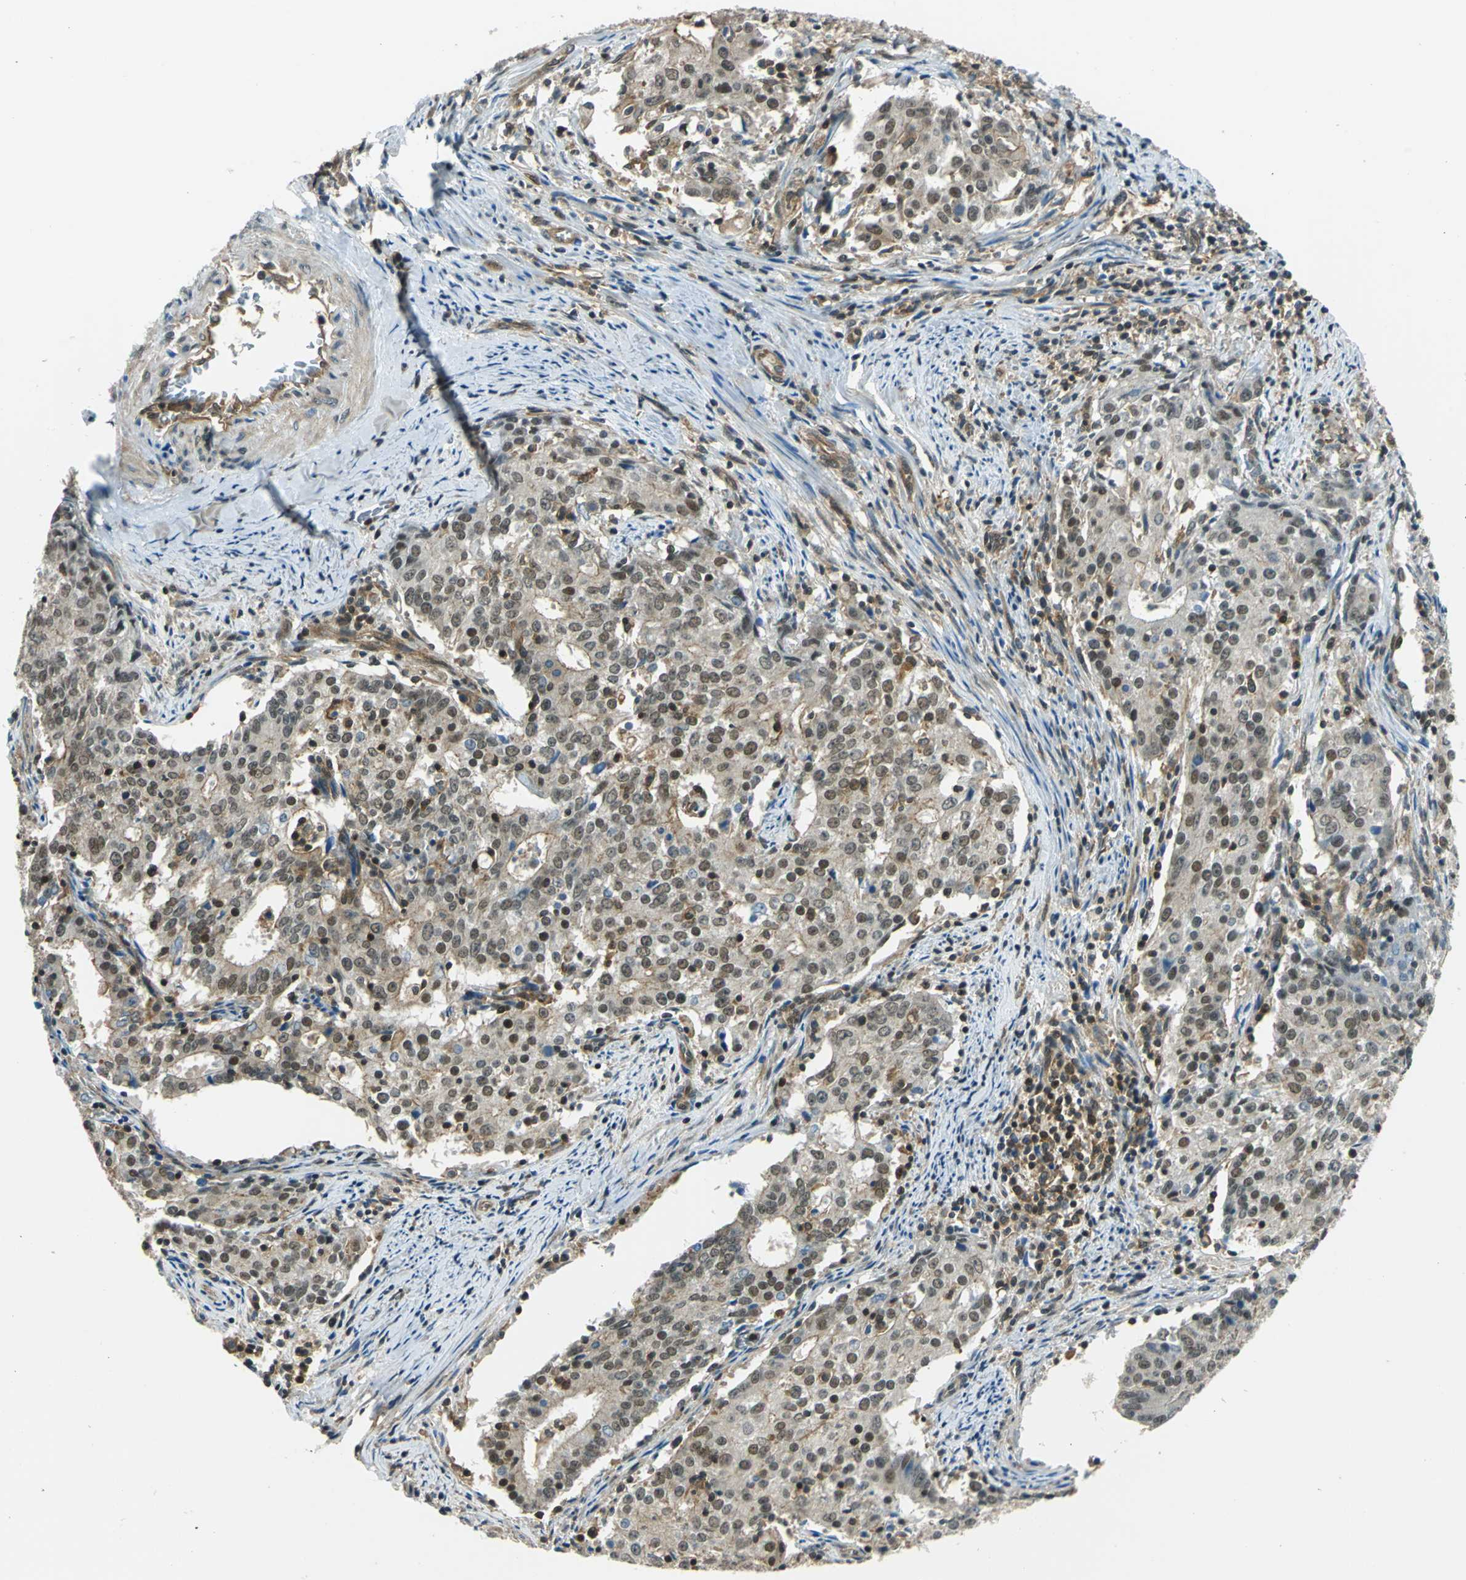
{"staining": {"intensity": "moderate", "quantity": "25%-75%", "location": "cytoplasmic/membranous,nuclear"}, "tissue": "cervical cancer", "cell_type": "Tumor cells", "image_type": "cancer", "snomed": [{"axis": "morphology", "description": "Adenocarcinoma, NOS"}, {"axis": "topography", "description": "Cervix"}], "caption": "About 25%-75% of tumor cells in human cervical cancer display moderate cytoplasmic/membranous and nuclear protein expression as visualized by brown immunohistochemical staining.", "gene": "ARPC3", "patient": {"sex": "female", "age": 44}}